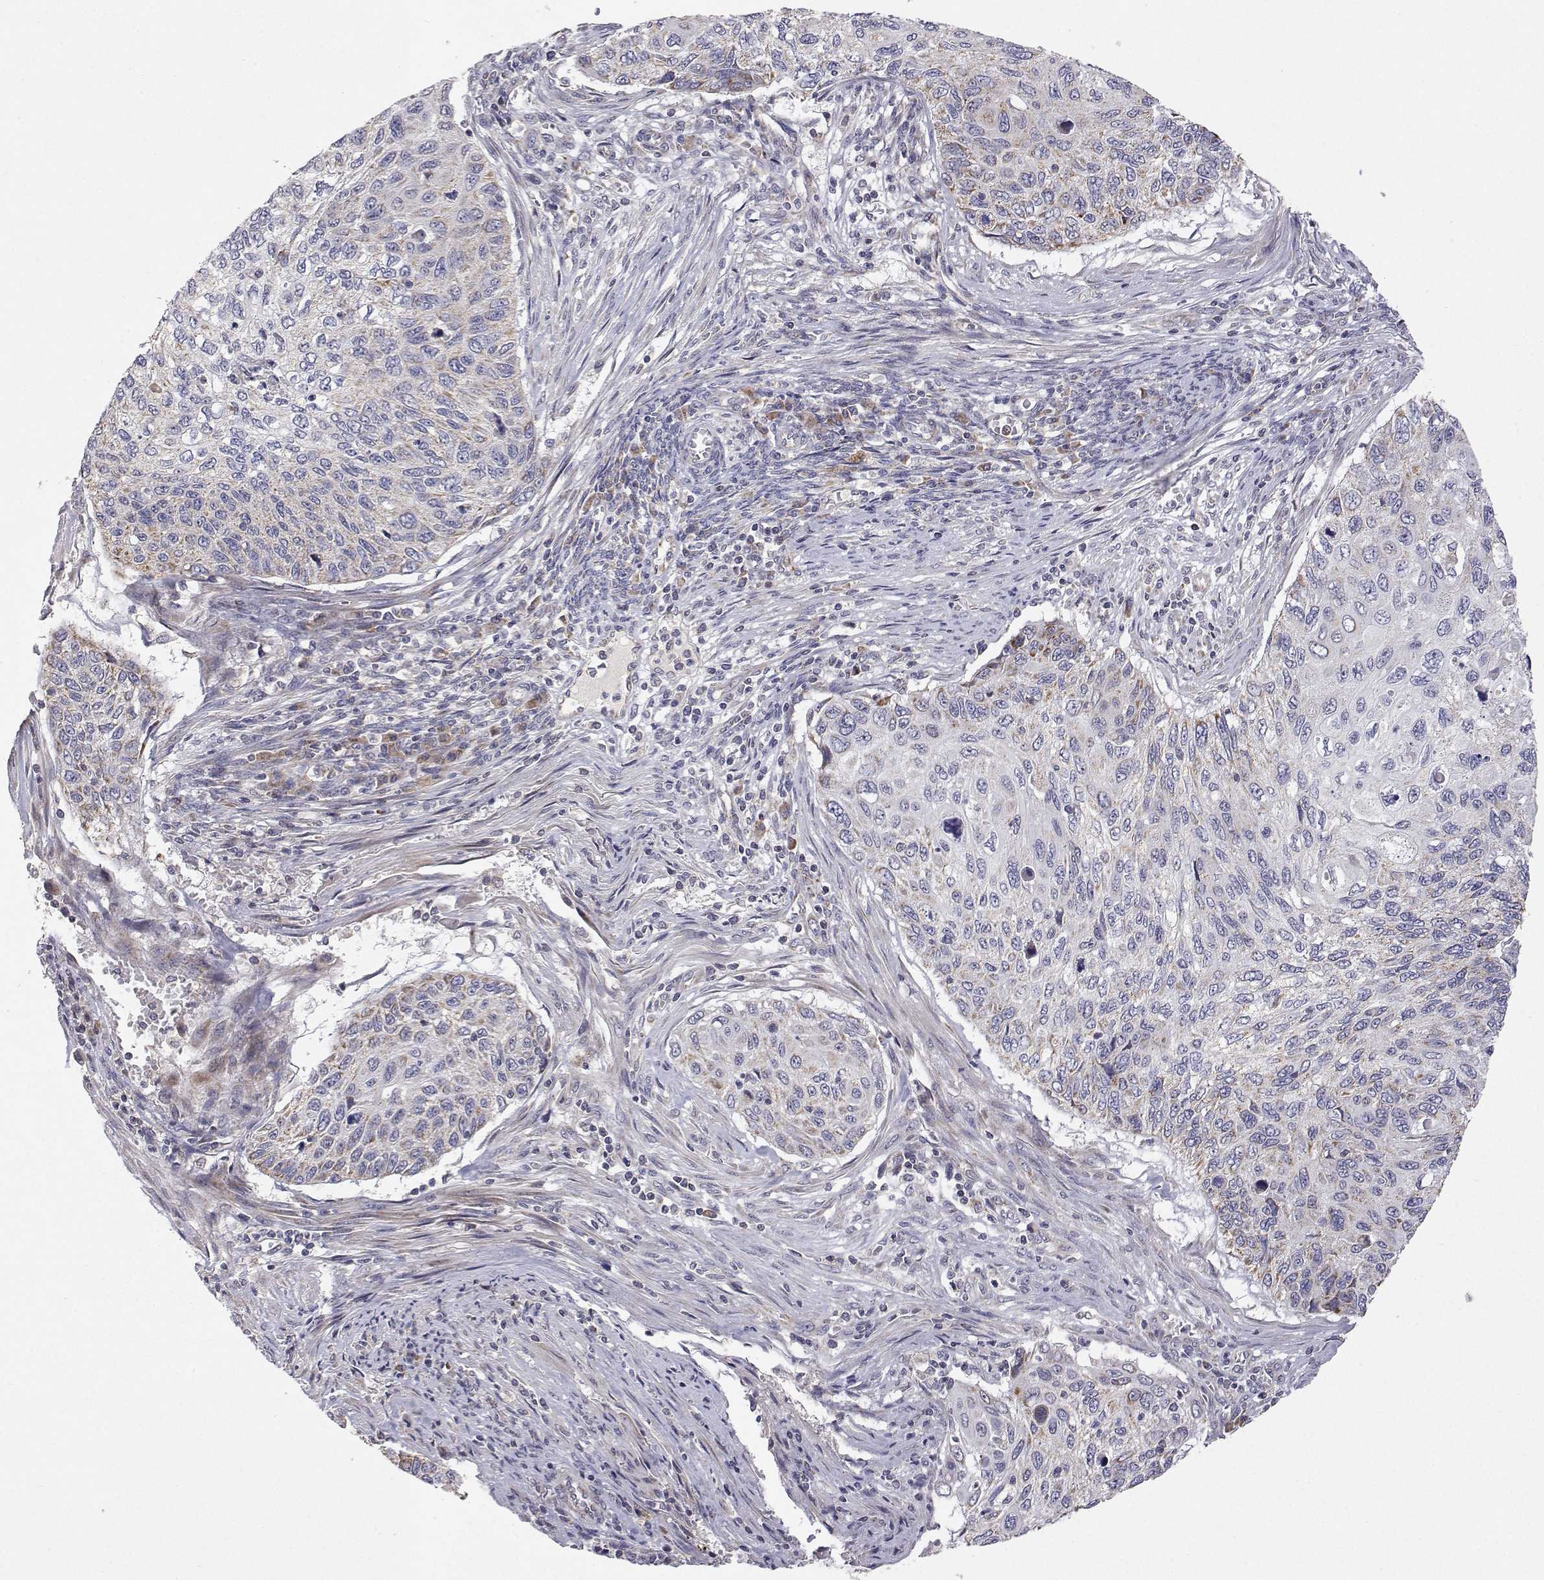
{"staining": {"intensity": "weak", "quantity": "<25%", "location": "cytoplasmic/membranous"}, "tissue": "cervical cancer", "cell_type": "Tumor cells", "image_type": "cancer", "snomed": [{"axis": "morphology", "description": "Squamous cell carcinoma, NOS"}, {"axis": "topography", "description": "Cervix"}], "caption": "IHC of human cervical cancer exhibits no staining in tumor cells.", "gene": "MRPL3", "patient": {"sex": "female", "age": 70}}